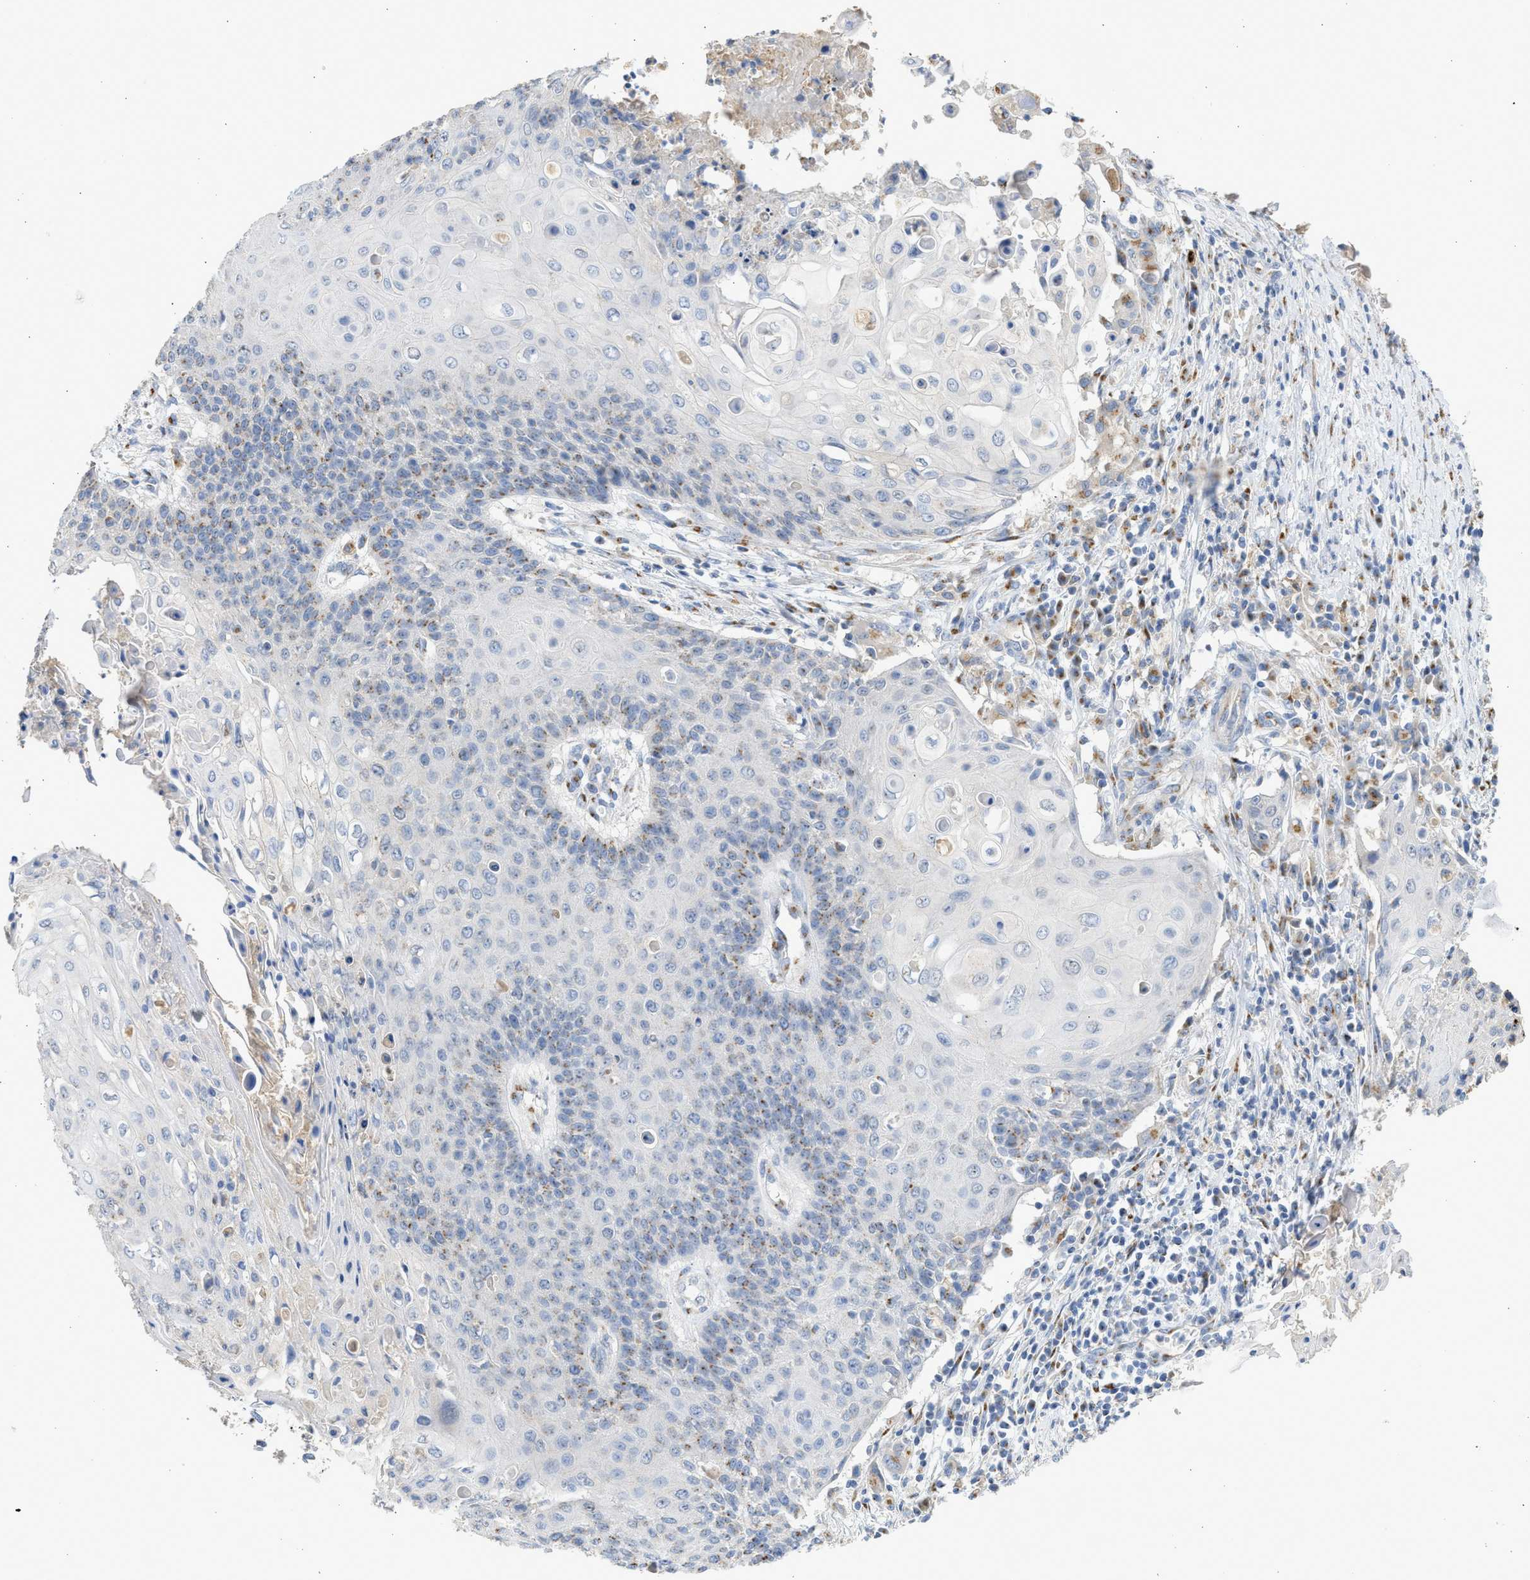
{"staining": {"intensity": "moderate", "quantity": "<25%", "location": "cytoplasmic/membranous"}, "tissue": "cervical cancer", "cell_type": "Tumor cells", "image_type": "cancer", "snomed": [{"axis": "morphology", "description": "Squamous cell carcinoma, NOS"}, {"axis": "topography", "description": "Cervix"}], "caption": "Immunohistochemical staining of squamous cell carcinoma (cervical) reveals low levels of moderate cytoplasmic/membranous staining in about <25% of tumor cells. The staining was performed using DAB (3,3'-diaminobenzidine) to visualize the protein expression in brown, while the nuclei were stained in blue with hematoxylin (Magnification: 20x).", "gene": "IPO8", "patient": {"sex": "female", "age": 39}}